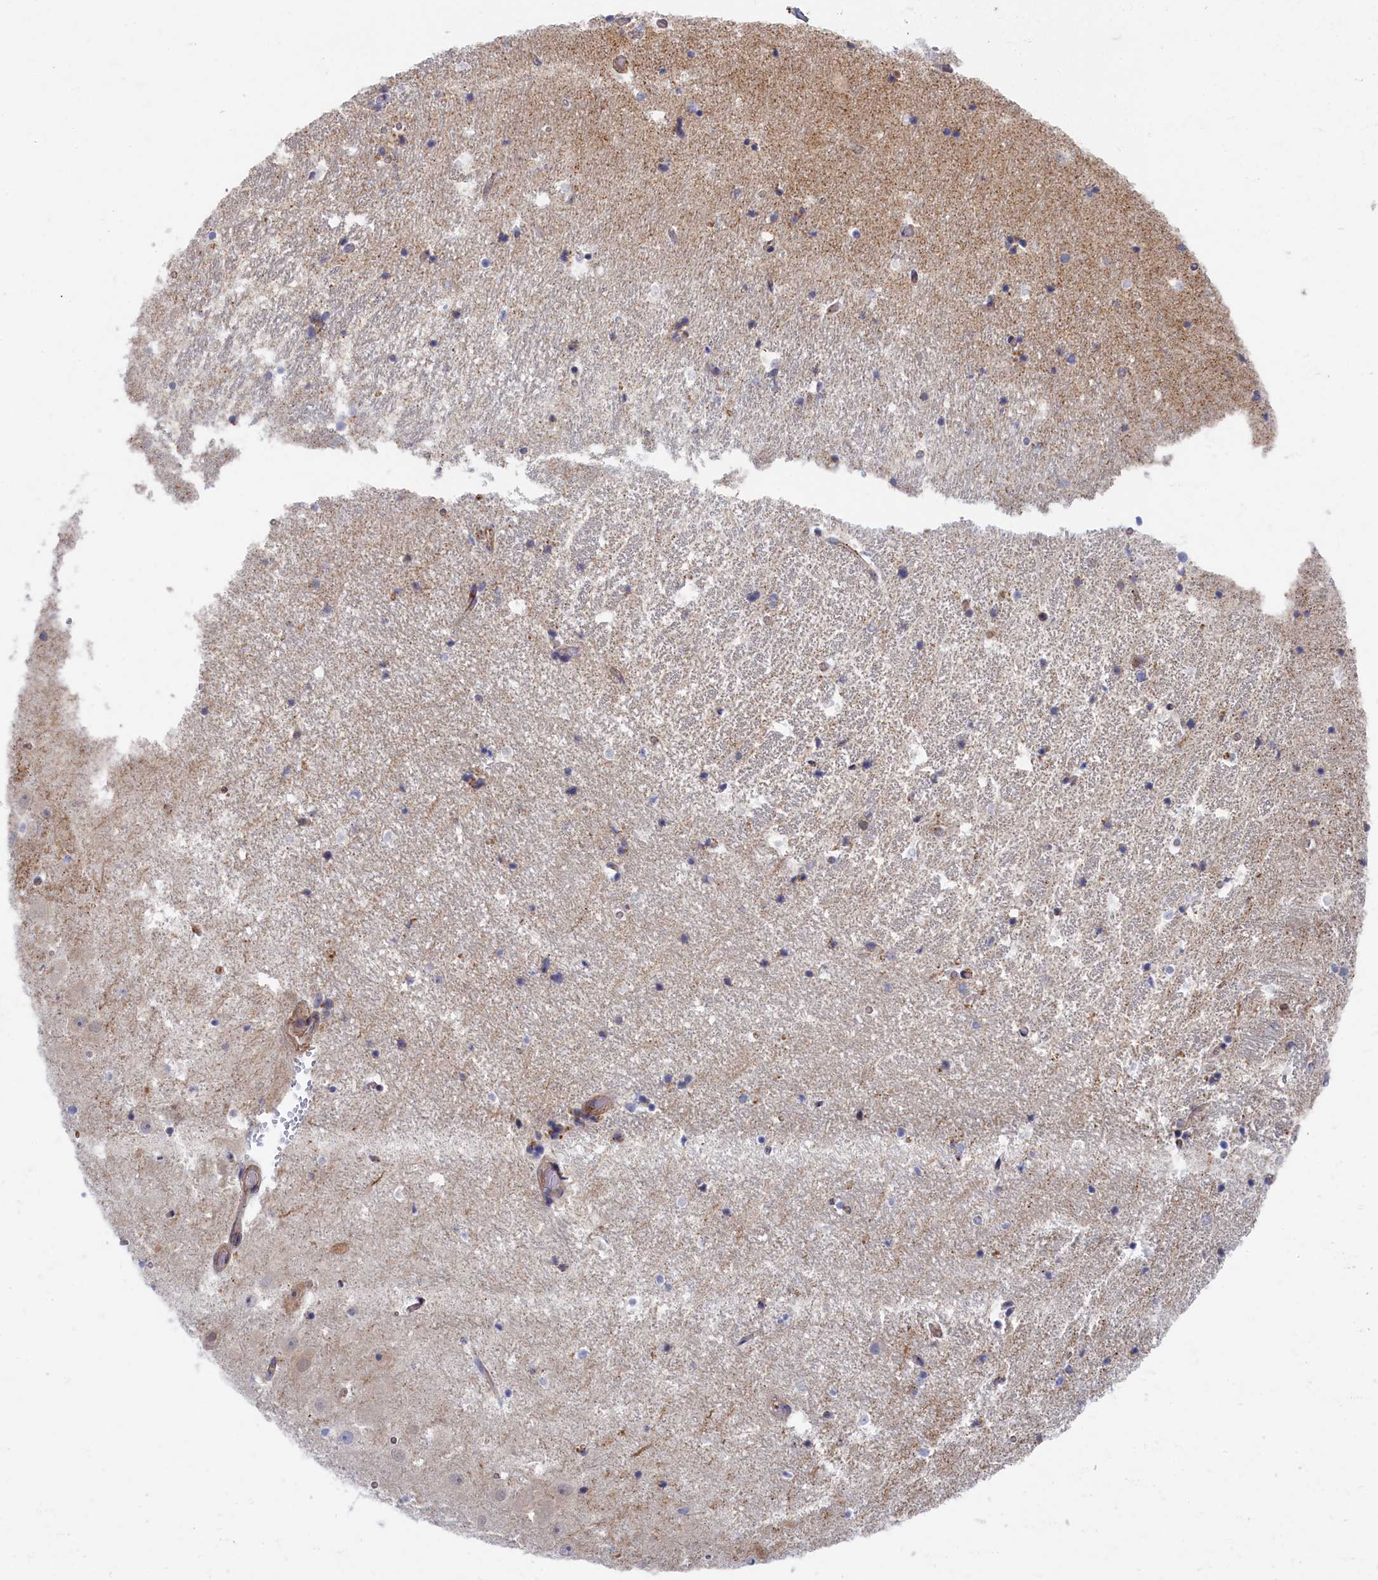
{"staining": {"intensity": "negative", "quantity": "none", "location": "none"}, "tissue": "hippocampus", "cell_type": "Glial cells", "image_type": "normal", "snomed": [{"axis": "morphology", "description": "Normal tissue, NOS"}, {"axis": "topography", "description": "Hippocampus"}], "caption": "The photomicrograph shows no significant staining in glial cells of hippocampus.", "gene": "PSMG2", "patient": {"sex": "female", "age": 52}}